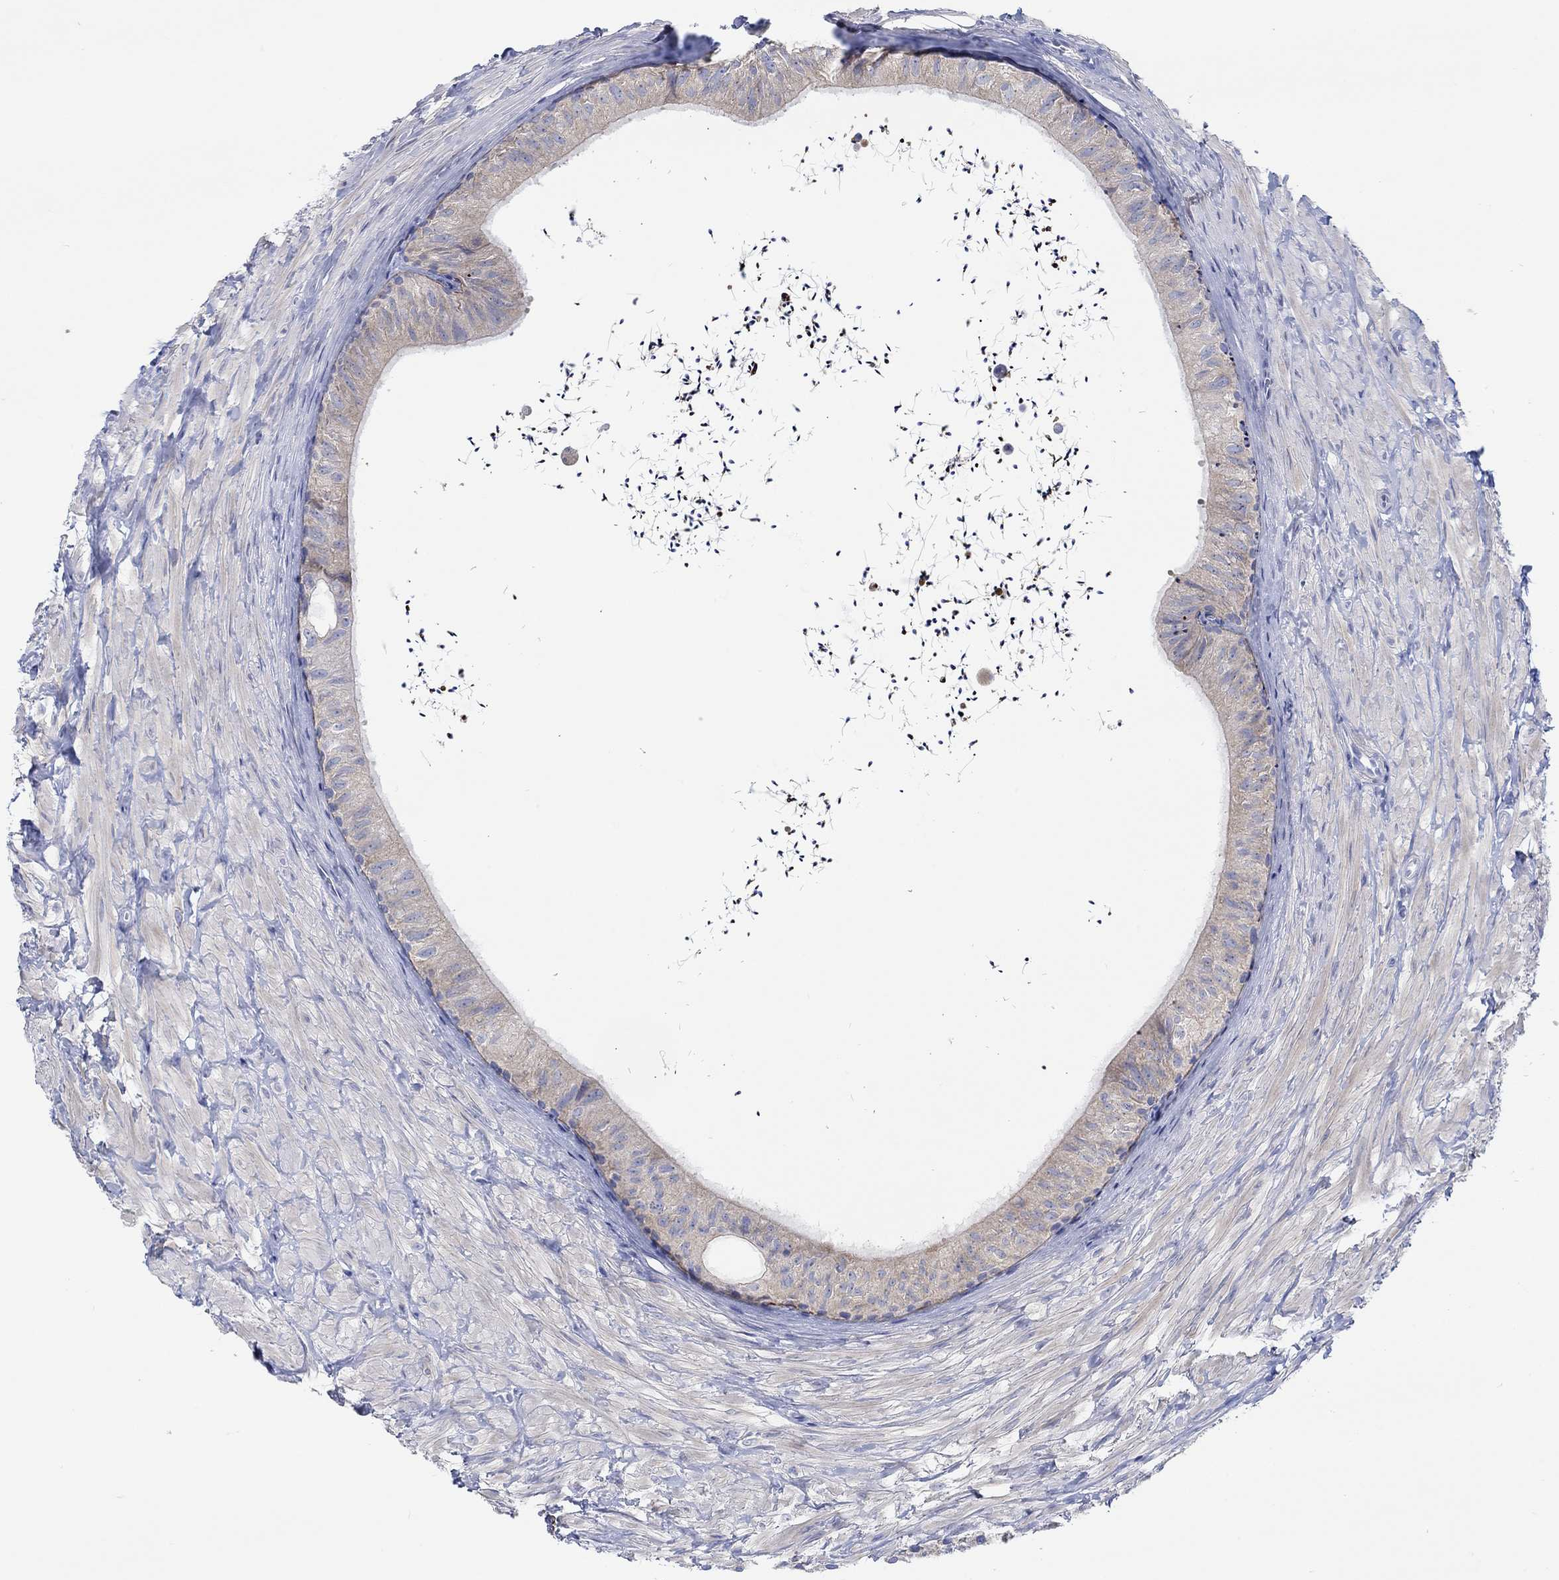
{"staining": {"intensity": "negative", "quantity": "none", "location": "none"}, "tissue": "epididymis", "cell_type": "Glandular cells", "image_type": "normal", "snomed": [{"axis": "morphology", "description": "Normal tissue, NOS"}, {"axis": "topography", "description": "Epididymis"}], "caption": "Immunohistochemistry (IHC) micrograph of unremarkable epididymis stained for a protein (brown), which displays no positivity in glandular cells. (DAB immunohistochemistry, high magnification).", "gene": "REEP6", "patient": {"sex": "male", "age": 32}}